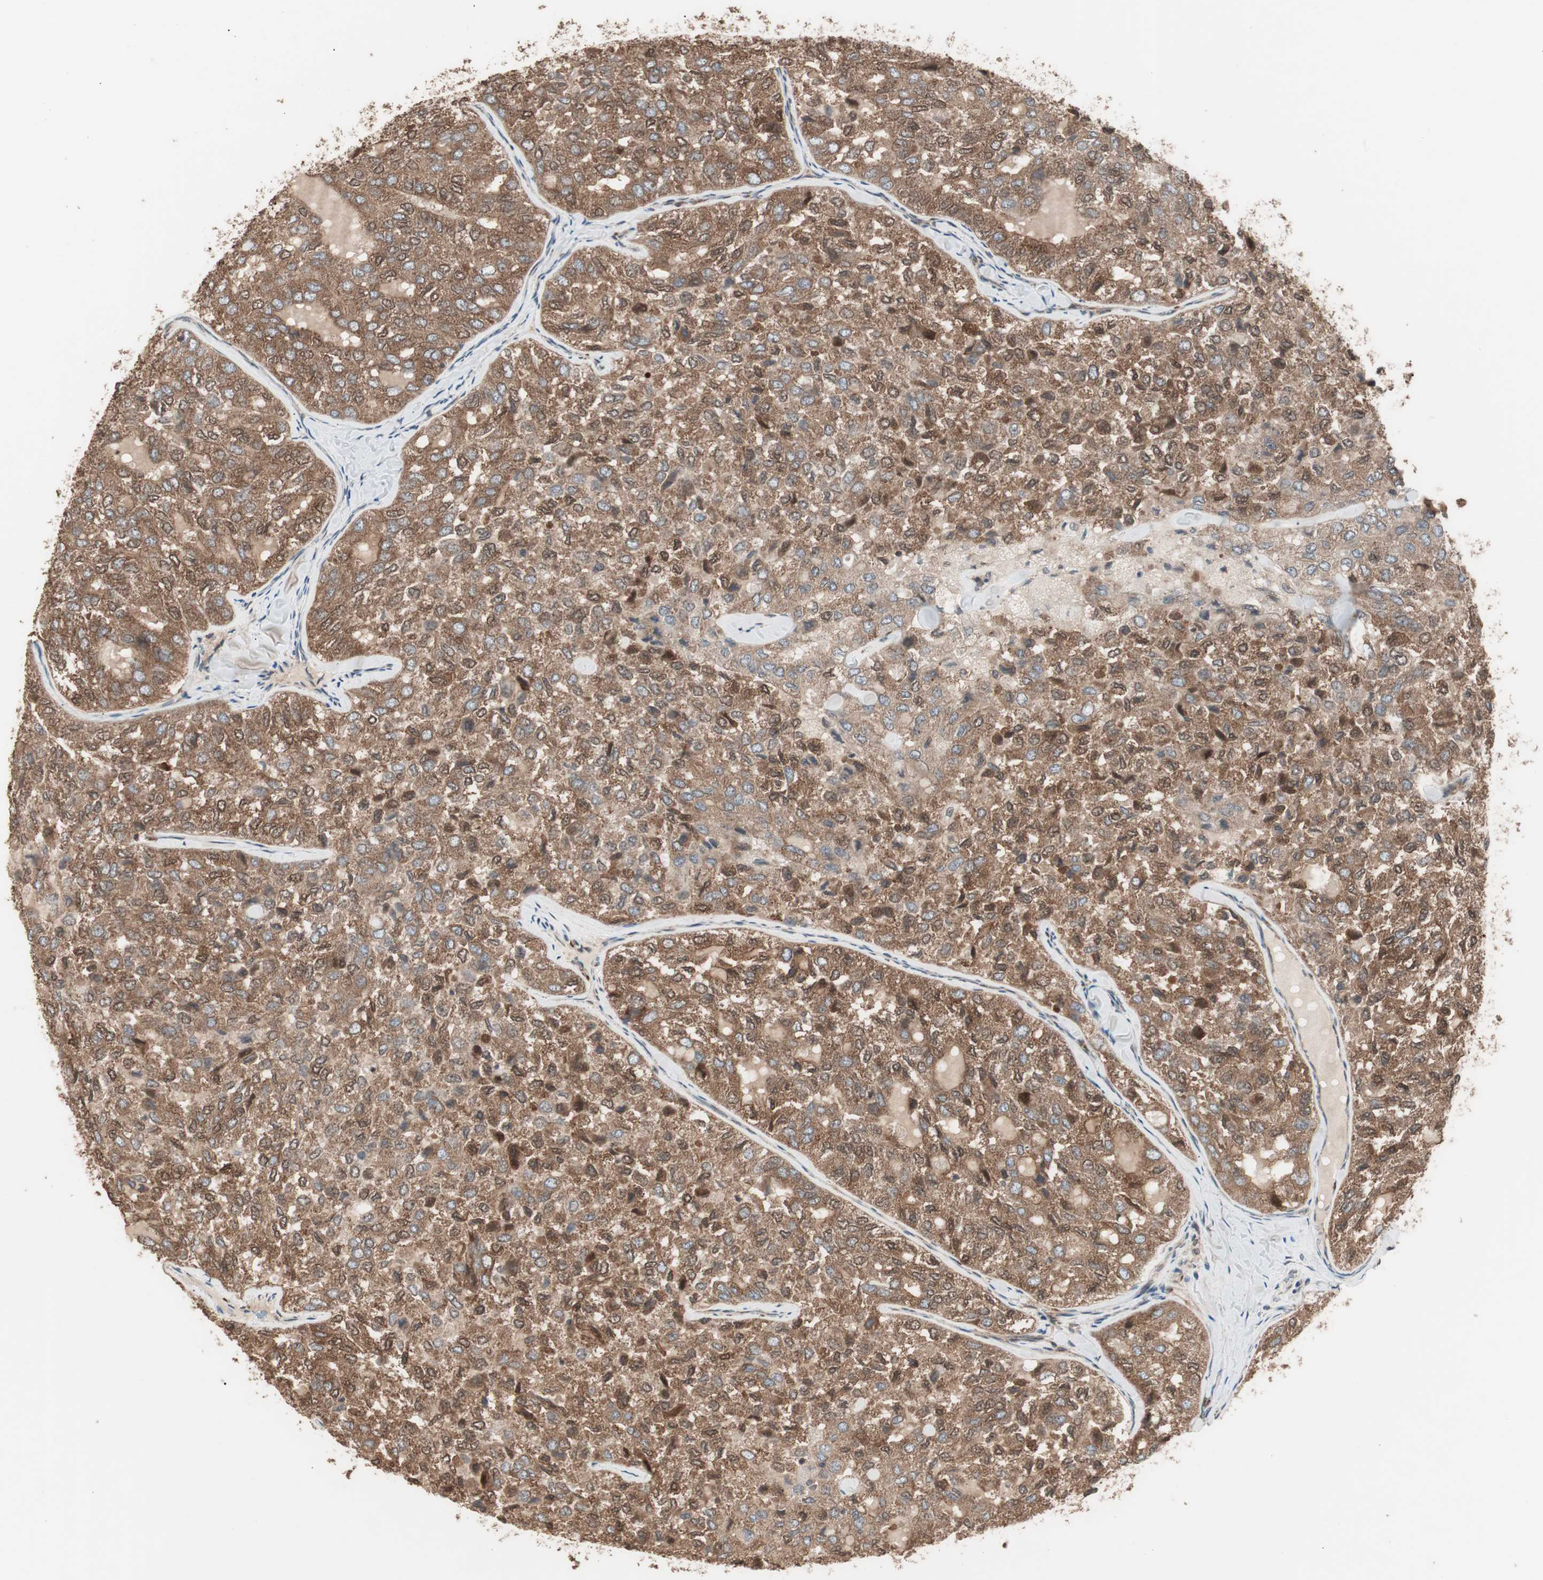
{"staining": {"intensity": "moderate", "quantity": ">75%", "location": "cytoplasmic/membranous"}, "tissue": "thyroid cancer", "cell_type": "Tumor cells", "image_type": "cancer", "snomed": [{"axis": "morphology", "description": "Follicular adenoma carcinoma, NOS"}, {"axis": "topography", "description": "Thyroid gland"}], "caption": "A histopathology image of human thyroid cancer stained for a protein exhibits moderate cytoplasmic/membranous brown staining in tumor cells. The protein of interest is stained brown, and the nuclei are stained in blue (DAB IHC with brightfield microscopy, high magnification).", "gene": "LZTS1", "patient": {"sex": "male", "age": 75}}